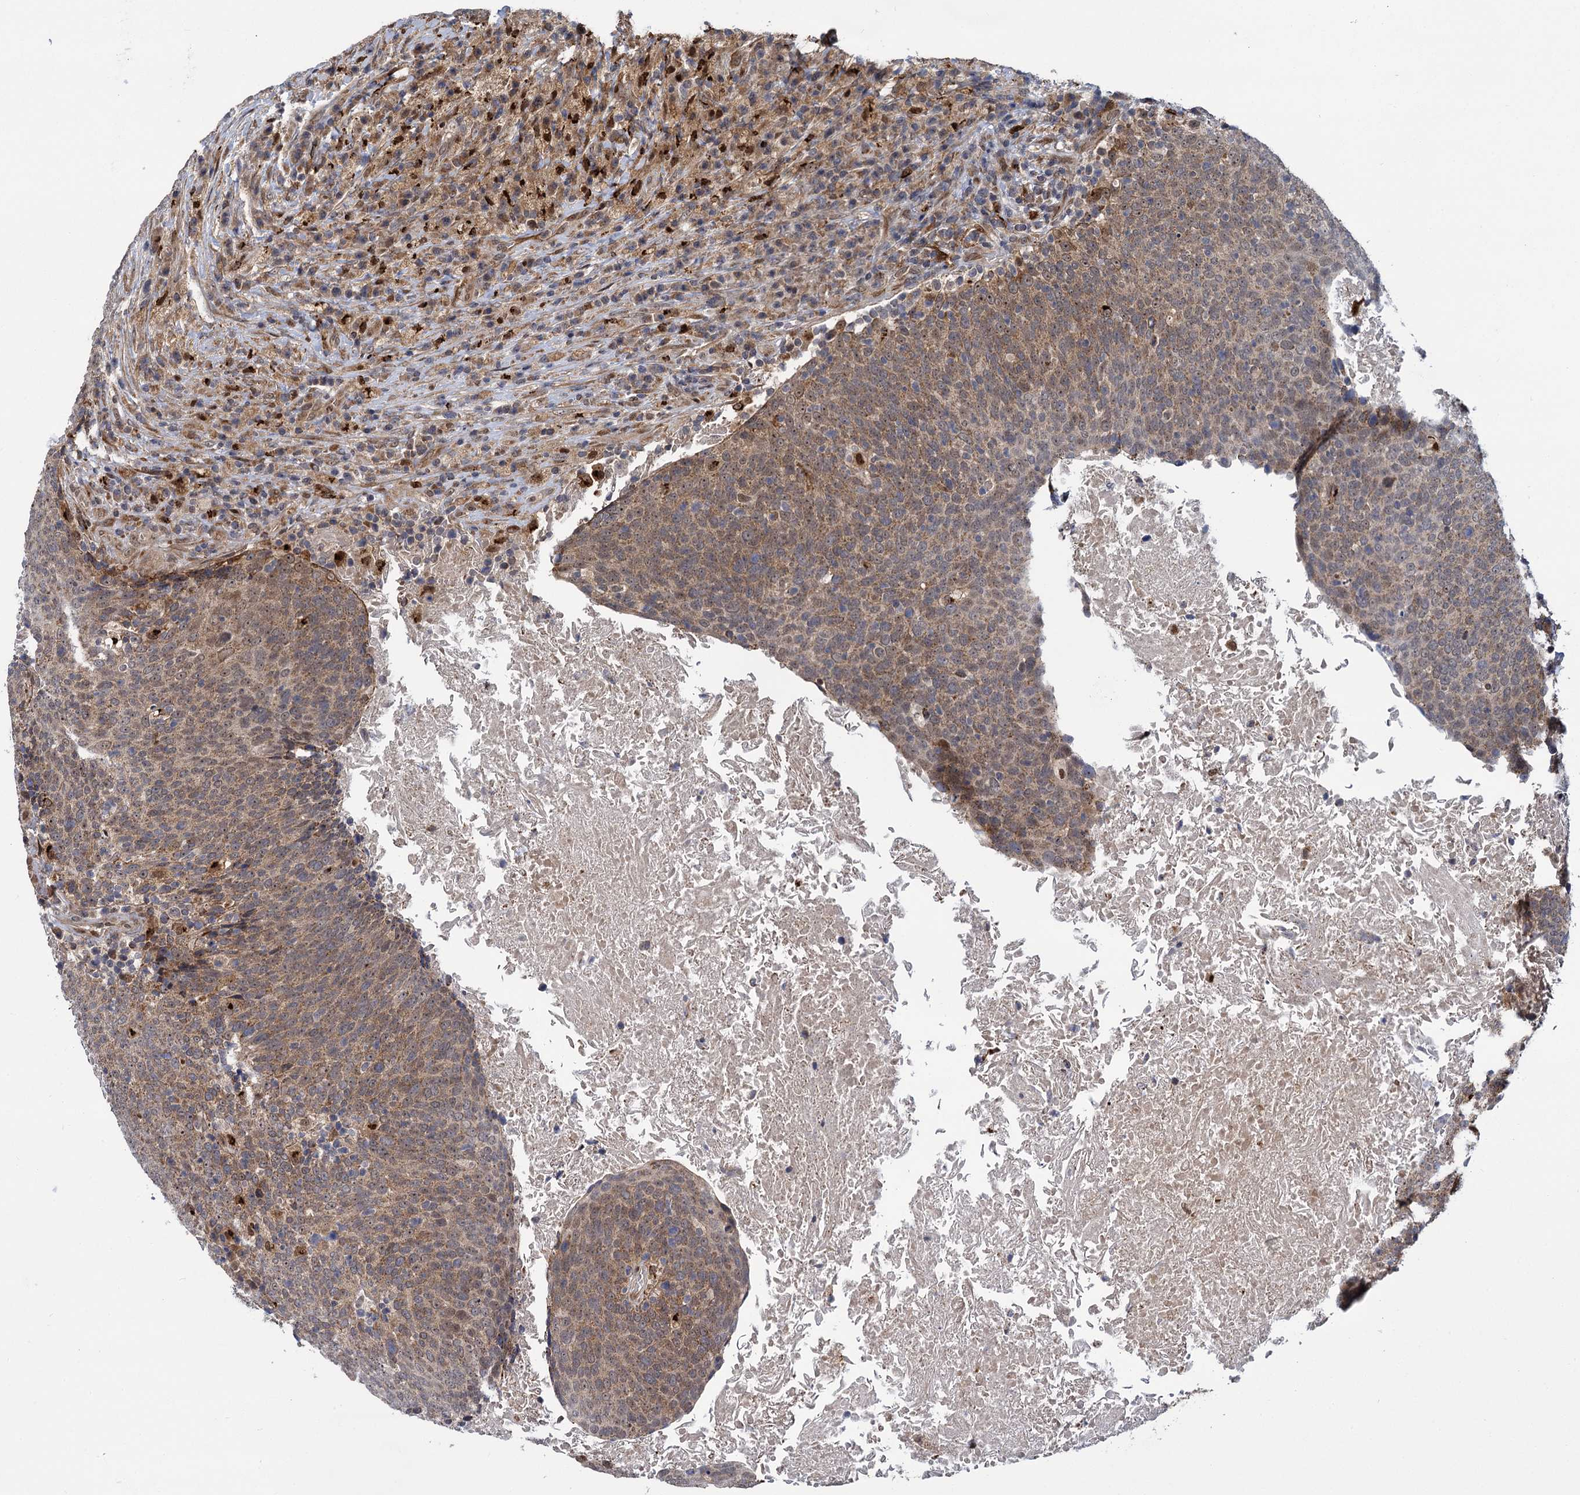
{"staining": {"intensity": "weak", "quantity": "25%-75%", "location": "cytoplasmic/membranous"}, "tissue": "head and neck cancer", "cell_type": "Tumor cells", "image_type": "cancer", "snomed": [{"axis": "morphology", "description": "Squamous cell carcinoma, NOS"}, {"axis": "morphology", "description": "Squamous cell carcinoma, metastatic, NOS"}, {"axis": "topography", "description": "Lymph node"}, {"axis": "topography", "description": "Head-Neck"}], "caption": "Immunohistochemical staining of human head and neck metastatic squamous cell carcinoma exhibits low levels of weak cytoplasmic/membranous expression in about 25%-75% of tumor cells.", "gene": "GAL3ST4", "patient": {"sex": "male", "age": 62}}